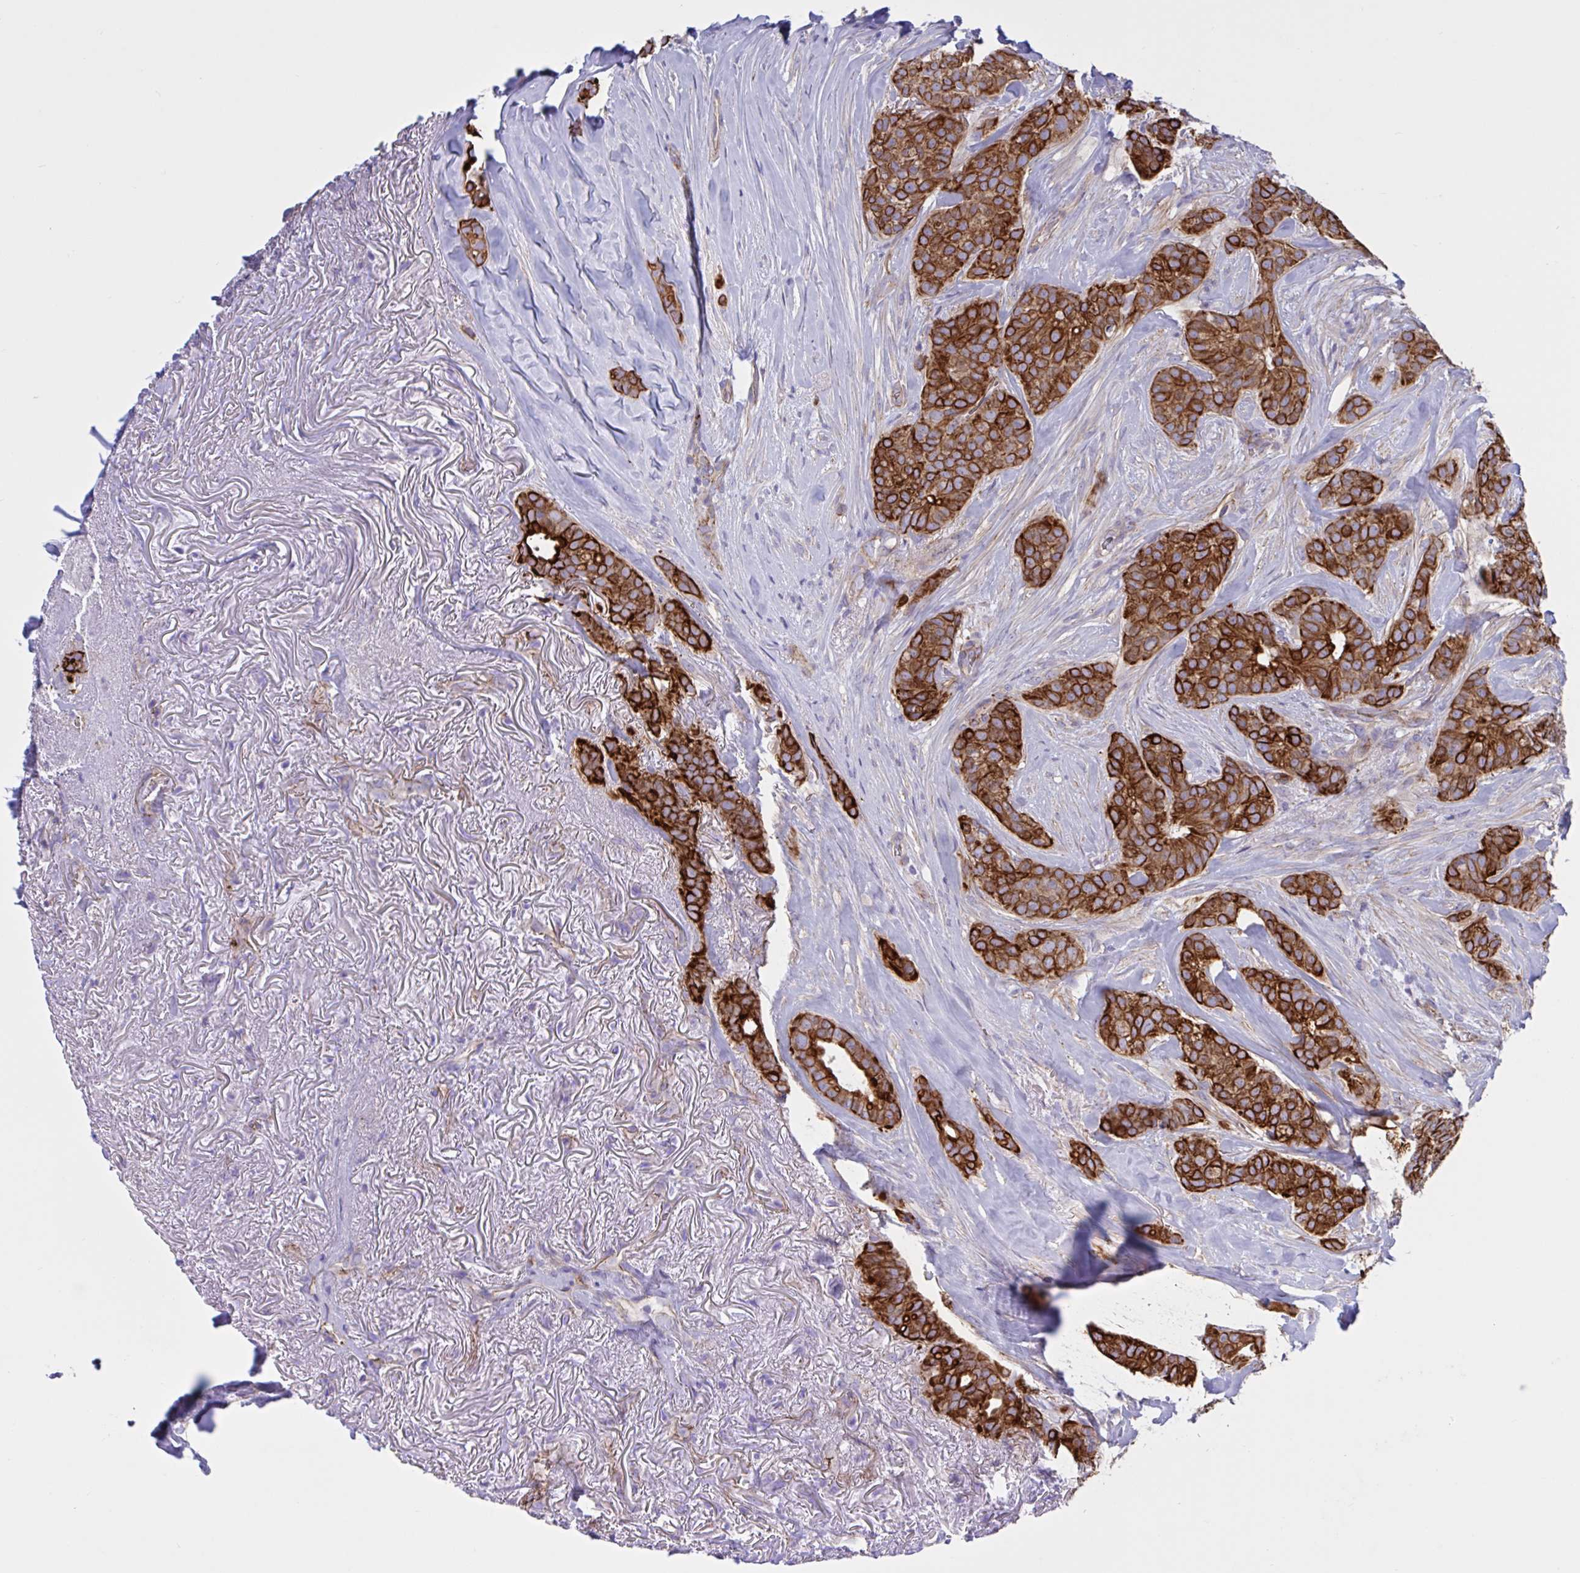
{"staining": {"intensity": "strong", "quantity": ">75%", "location": "cytoplasmic/membranous"}, "tissue": "breast cancer", "cell_type": "Tumor cells", "image_type": "cancer", "snomed": [{"axis": "morphology", "description": "Duct carcinoma"}, {"axis": "topography", "description": "Breast"}], "caption": "Strong cytoplasmic/membranous protein expression is present in about >75% of tumor cells in breast cancer (invasive ductal carcinoma). The protein of interest is stained brown, and the nuclei are stained in blue (DAB (3,3'-diaminobenzidine) IHC with brightfield microscopy, high magnification).", "gene": "SLC66A1", "patient": {"sex": "female", "age": 84}}